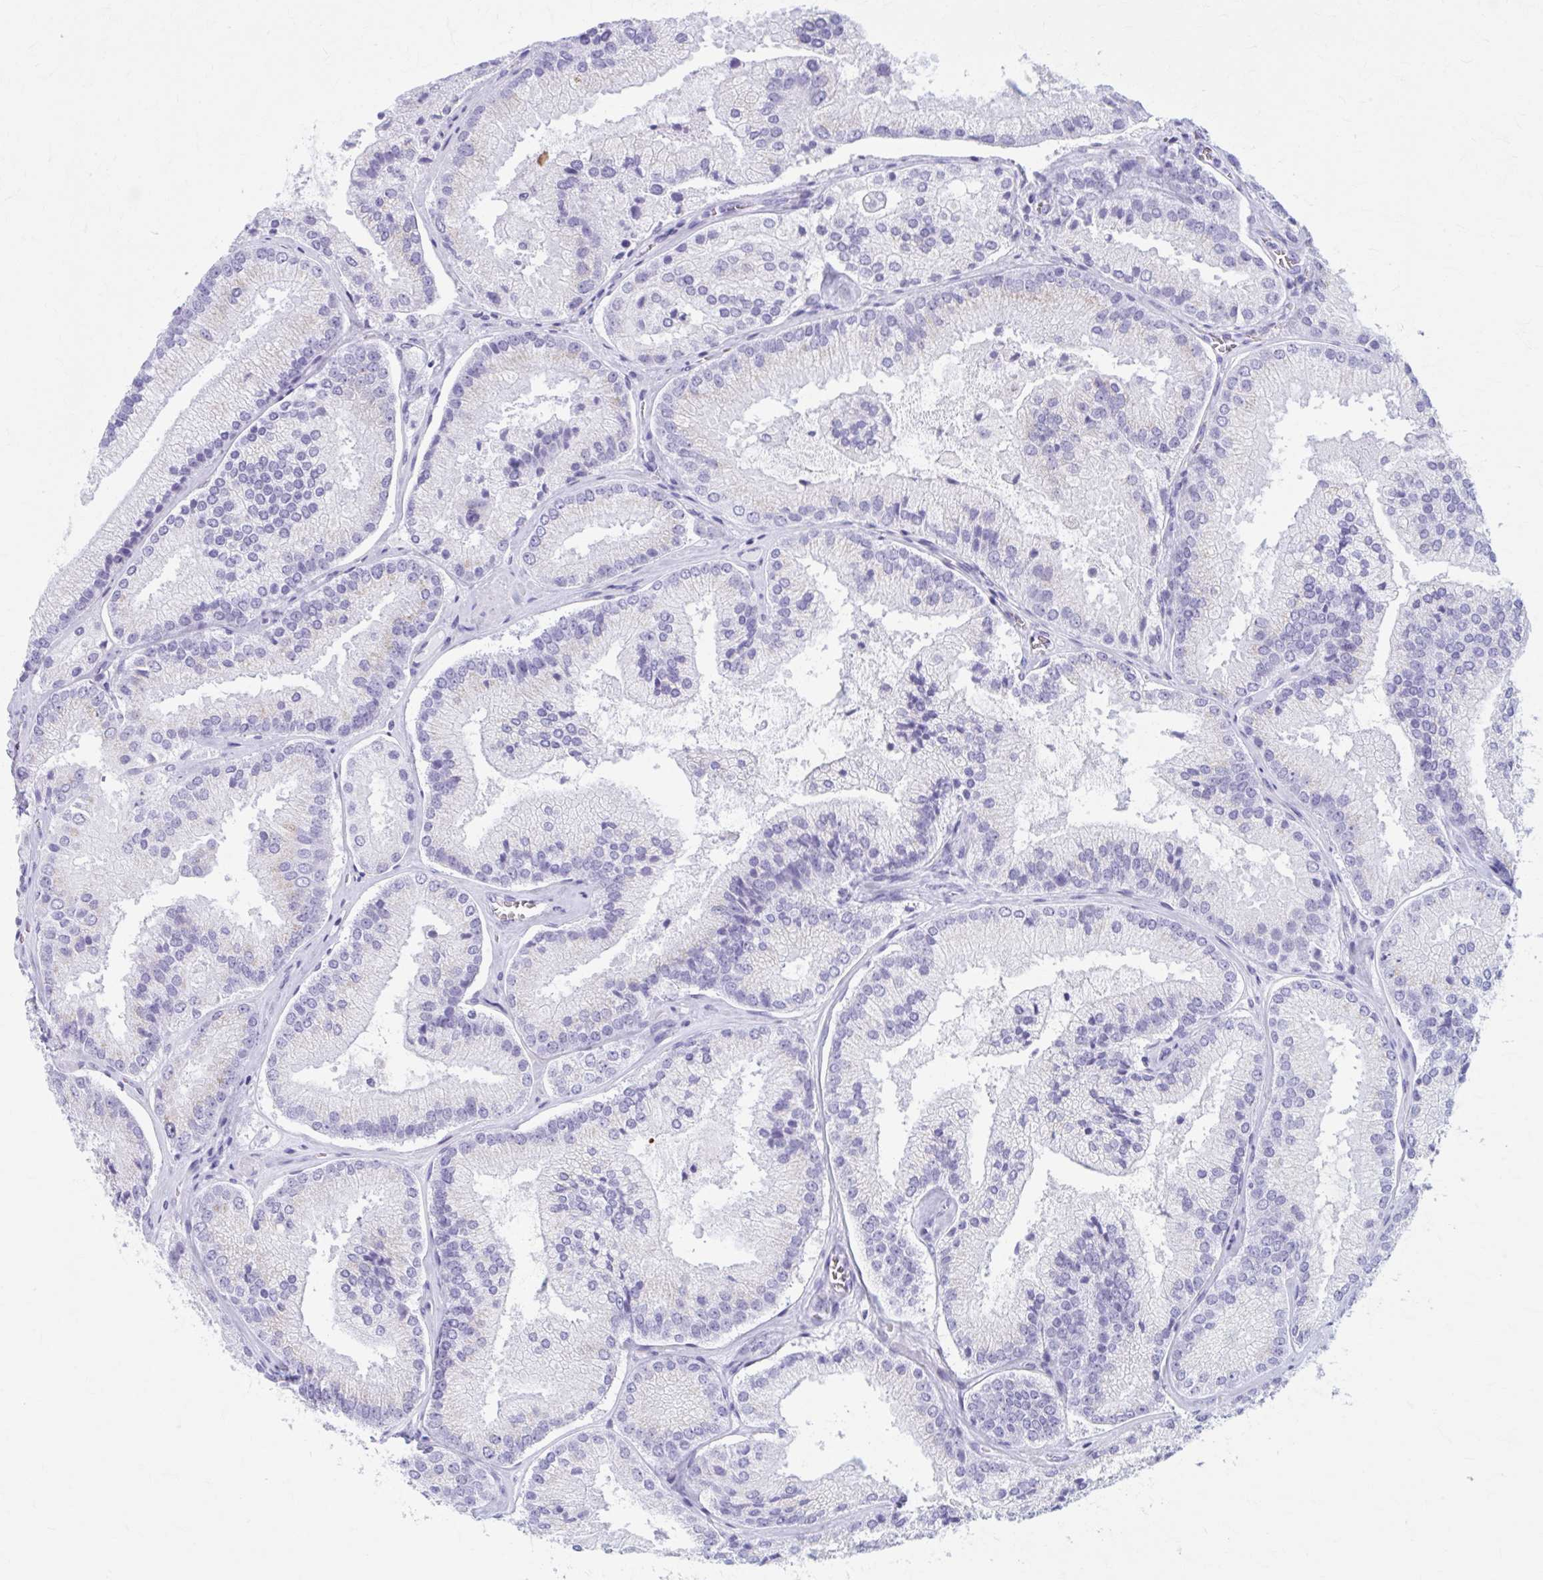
{"staining": {"intensity": "negative", "quantity": "none", "location": "none"}, "tissue": "prostate cancer", "cell_type": "Tumor cells", "image_type": "cancer", "snomed": [{"axis": "morphology", "description": "Adenocarcinoma, High grade"}, {"axis": "topography", "description": "Prostate"}], "caption": "Protein analysis of prostate cancer (adenocarcinoma (high-grade)) reveals no significant staining in tumor cells.", "gene": "KCNE2", "patient": {"sex": "male", "age": 73}}